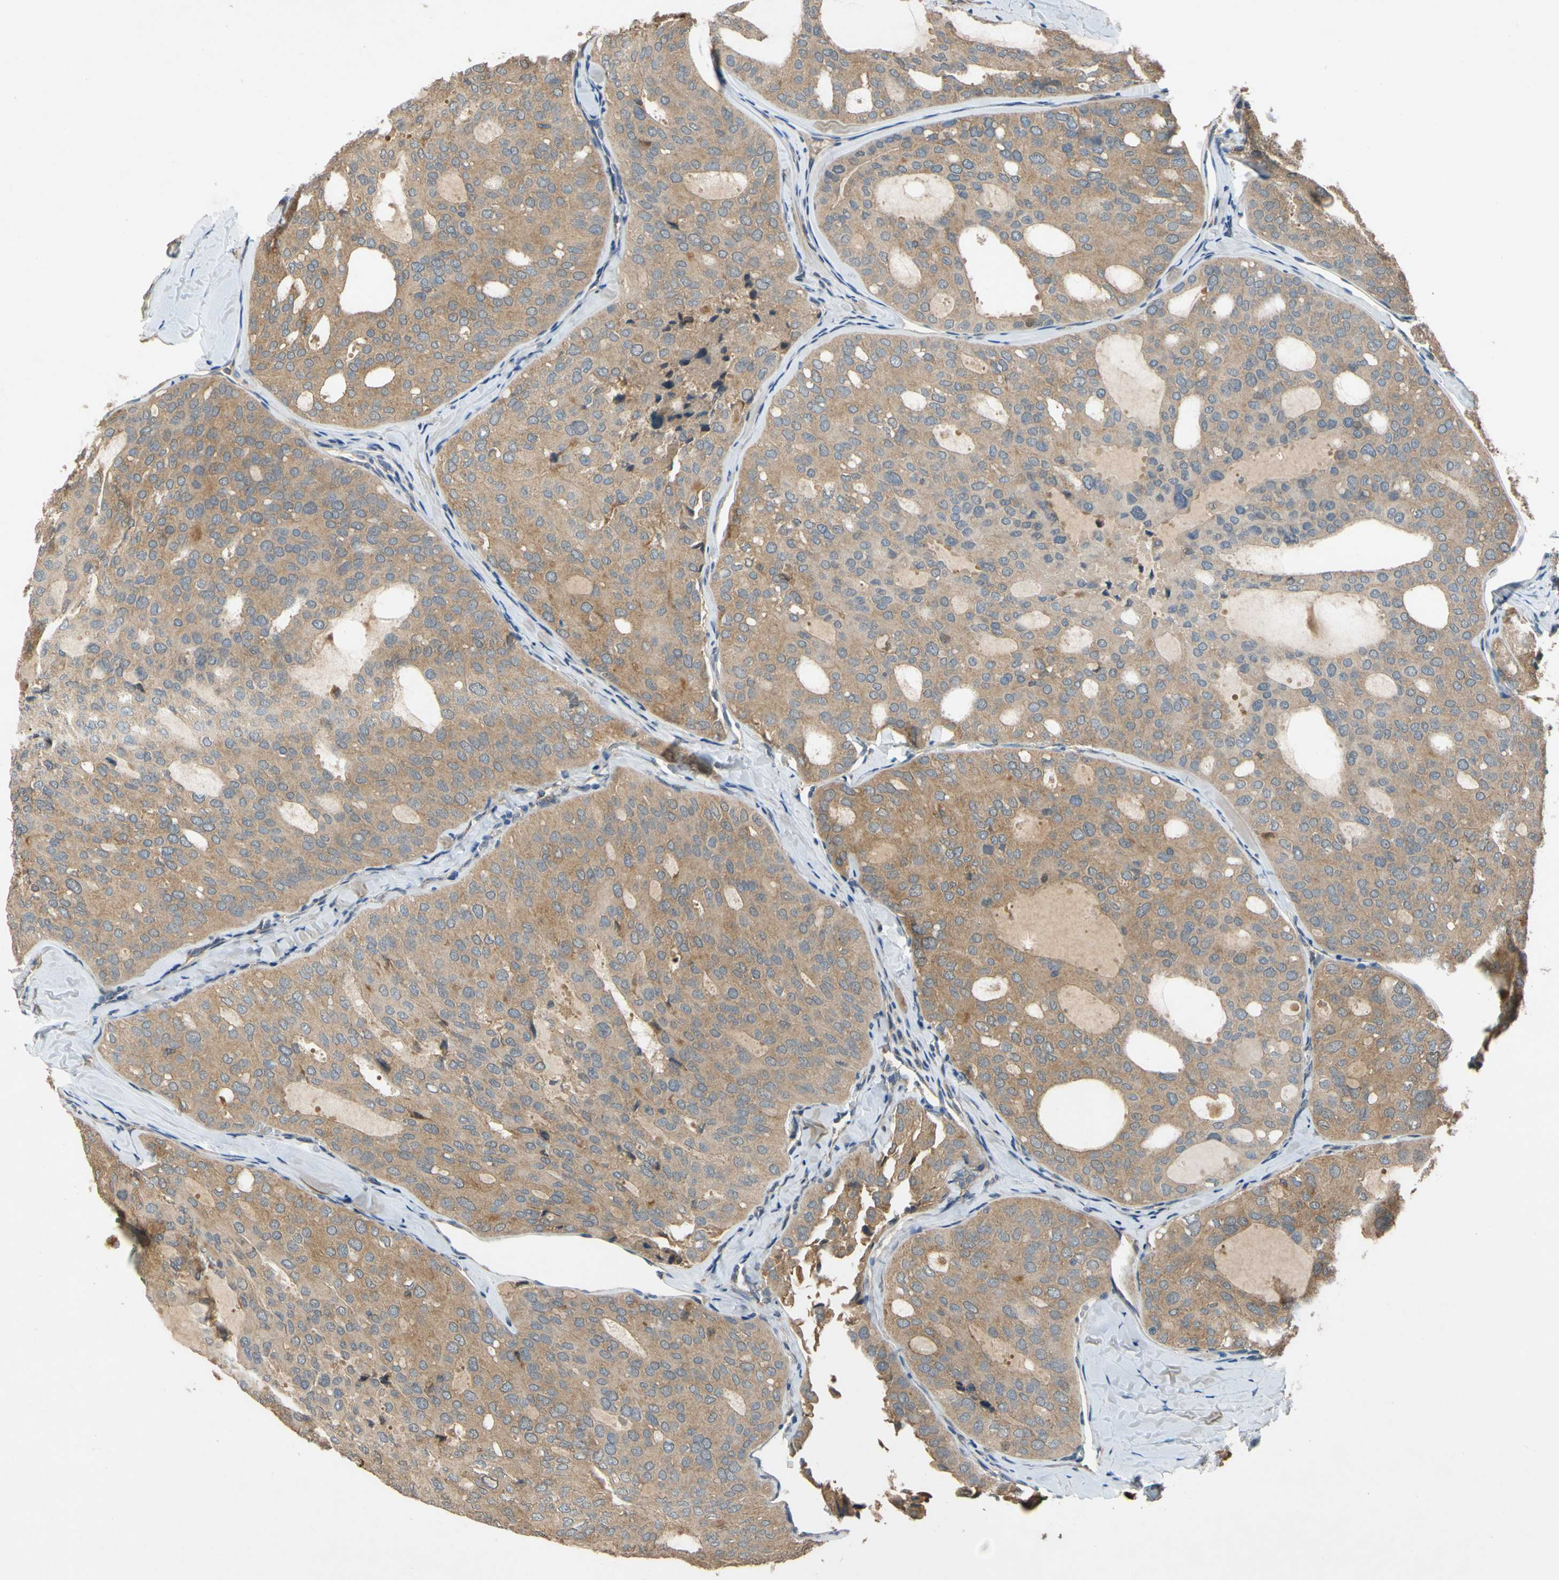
{"staining": {"intensity": "moderate", "quantity": ">75%", "location": "cytoplasmic/membranous"}, "tissue": "thyroid cancer", "cell_type": "Tumor cells", "image_type": "cancer", "snomed": [{"axis": "morphology", "description": "Follicular adenoma carcinoma, NOS"}, {"axis": "topography", "description": "Thyroid gland"}], "caption": "Follicular adenoma carcinoma (thyroid) tissue shows moderate cytoplasmic/membranous staining in about >75% of tumor cells, visualized by immunohistochemistry. (Stains: DAB in brown, nuclei in blue, Microscopy: brightfield microscopy at high magnification).", "gene": "USP46", "patient": {"sex": "male", "age": 75}}